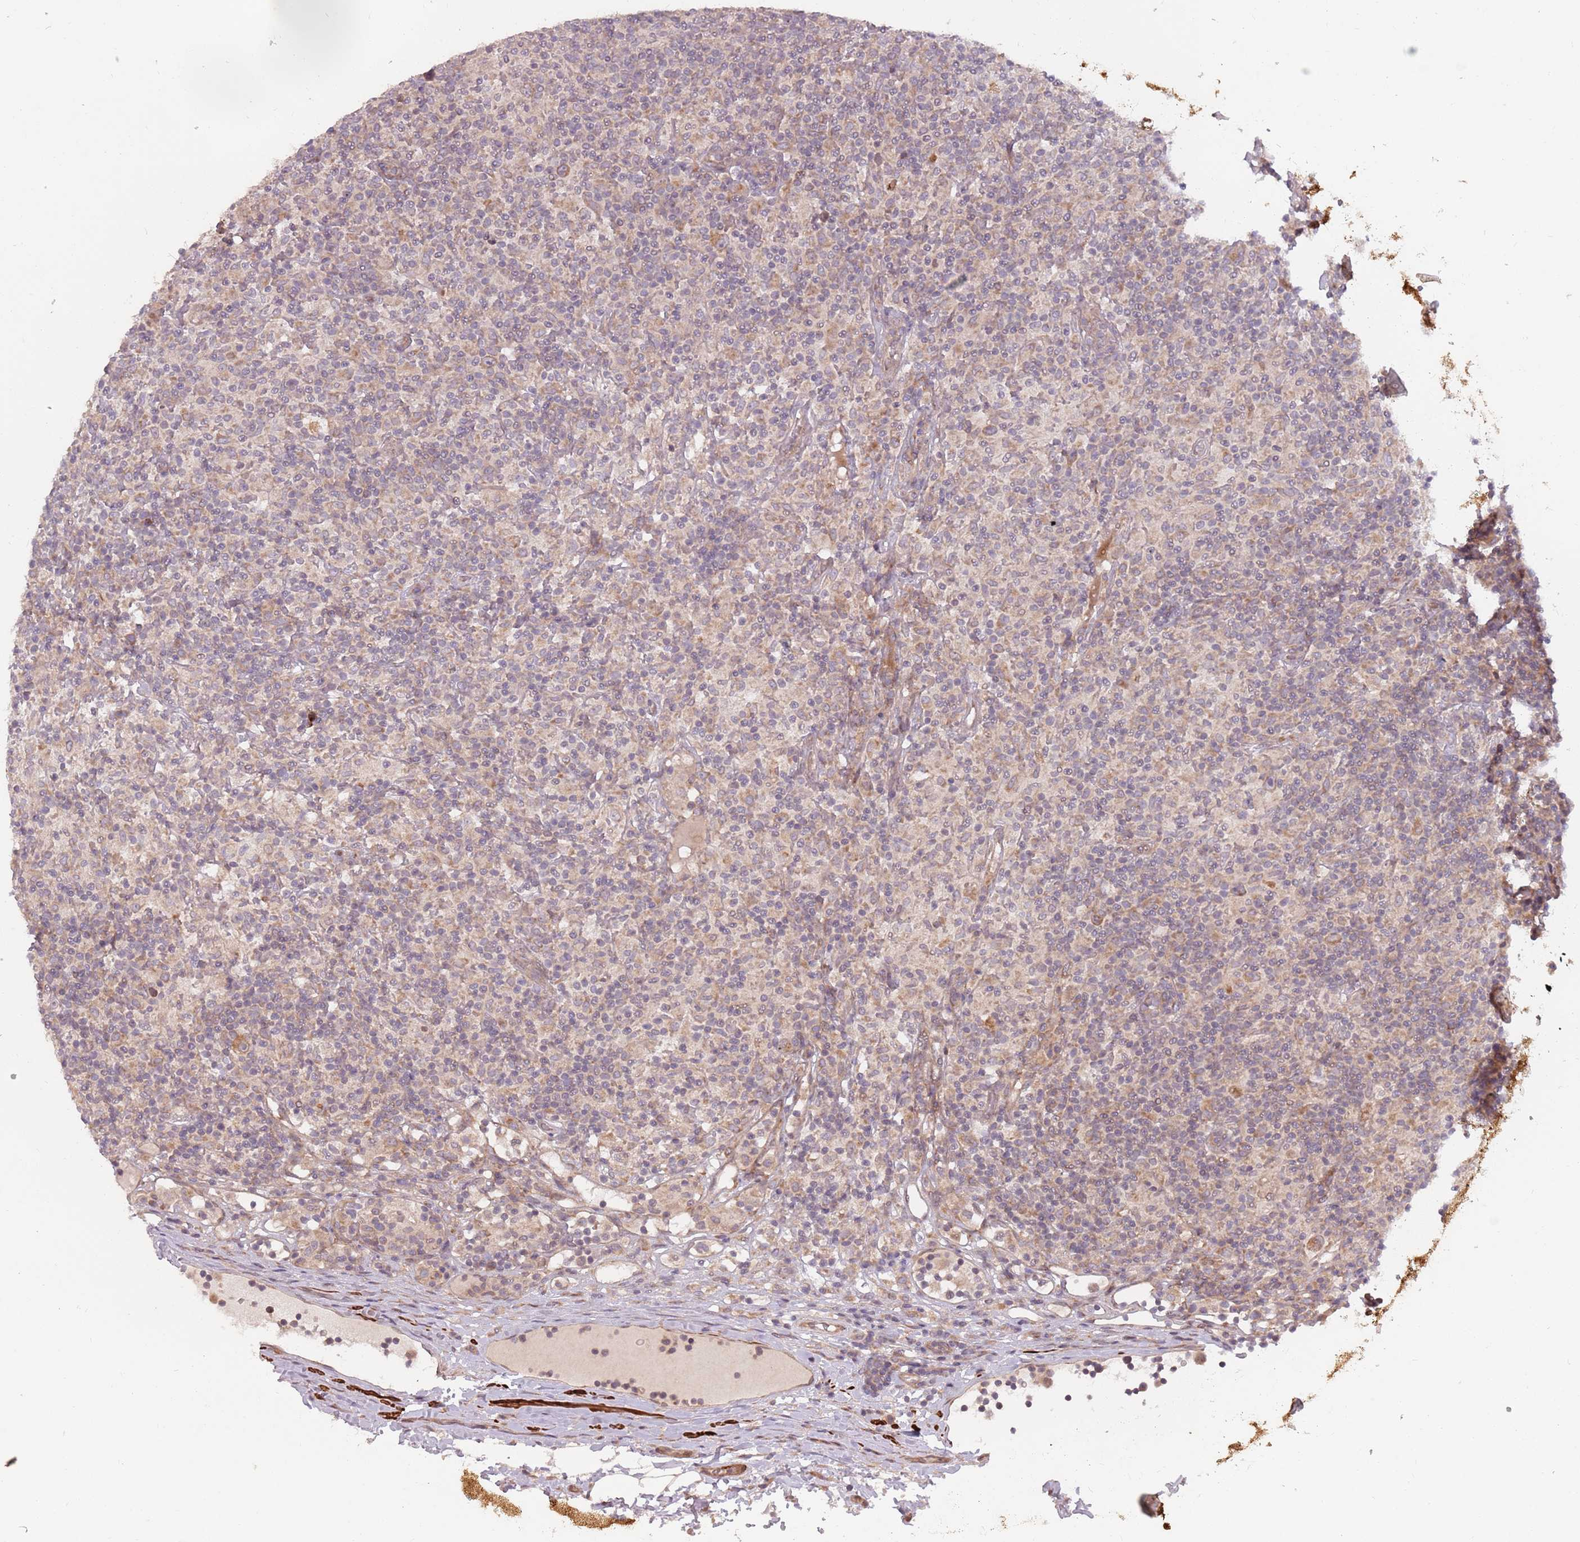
{"staining": {"intensity": "moderate", "quantity": "25%-75%", "location": "cytoplasmic/membranous"}, "tissue": "lymphoma", "cell_type": "Tumor cells", "image_type": "cancer", "snomed": [{"axis": "morphology", "description": "Hodgkin's disease, NOS"}, {"axis": "topography", "description": "Lymph node"}], "caption": "Immunohistochemistry (DAB (3,3'-diaminobenzidine)) staining of human Hodgkin's disease reveals moderate cytoplasmic/membranous protein expression in approximately 25%-75% of tumor cells. (Stains: DAB (3,3'-diaminobenzidine) in brown, nuclei in blue, Microscopy: brightfield microscopy at high magnification).", "gene": "PLD6", "patient": {"sex": "male", "age": 70}}